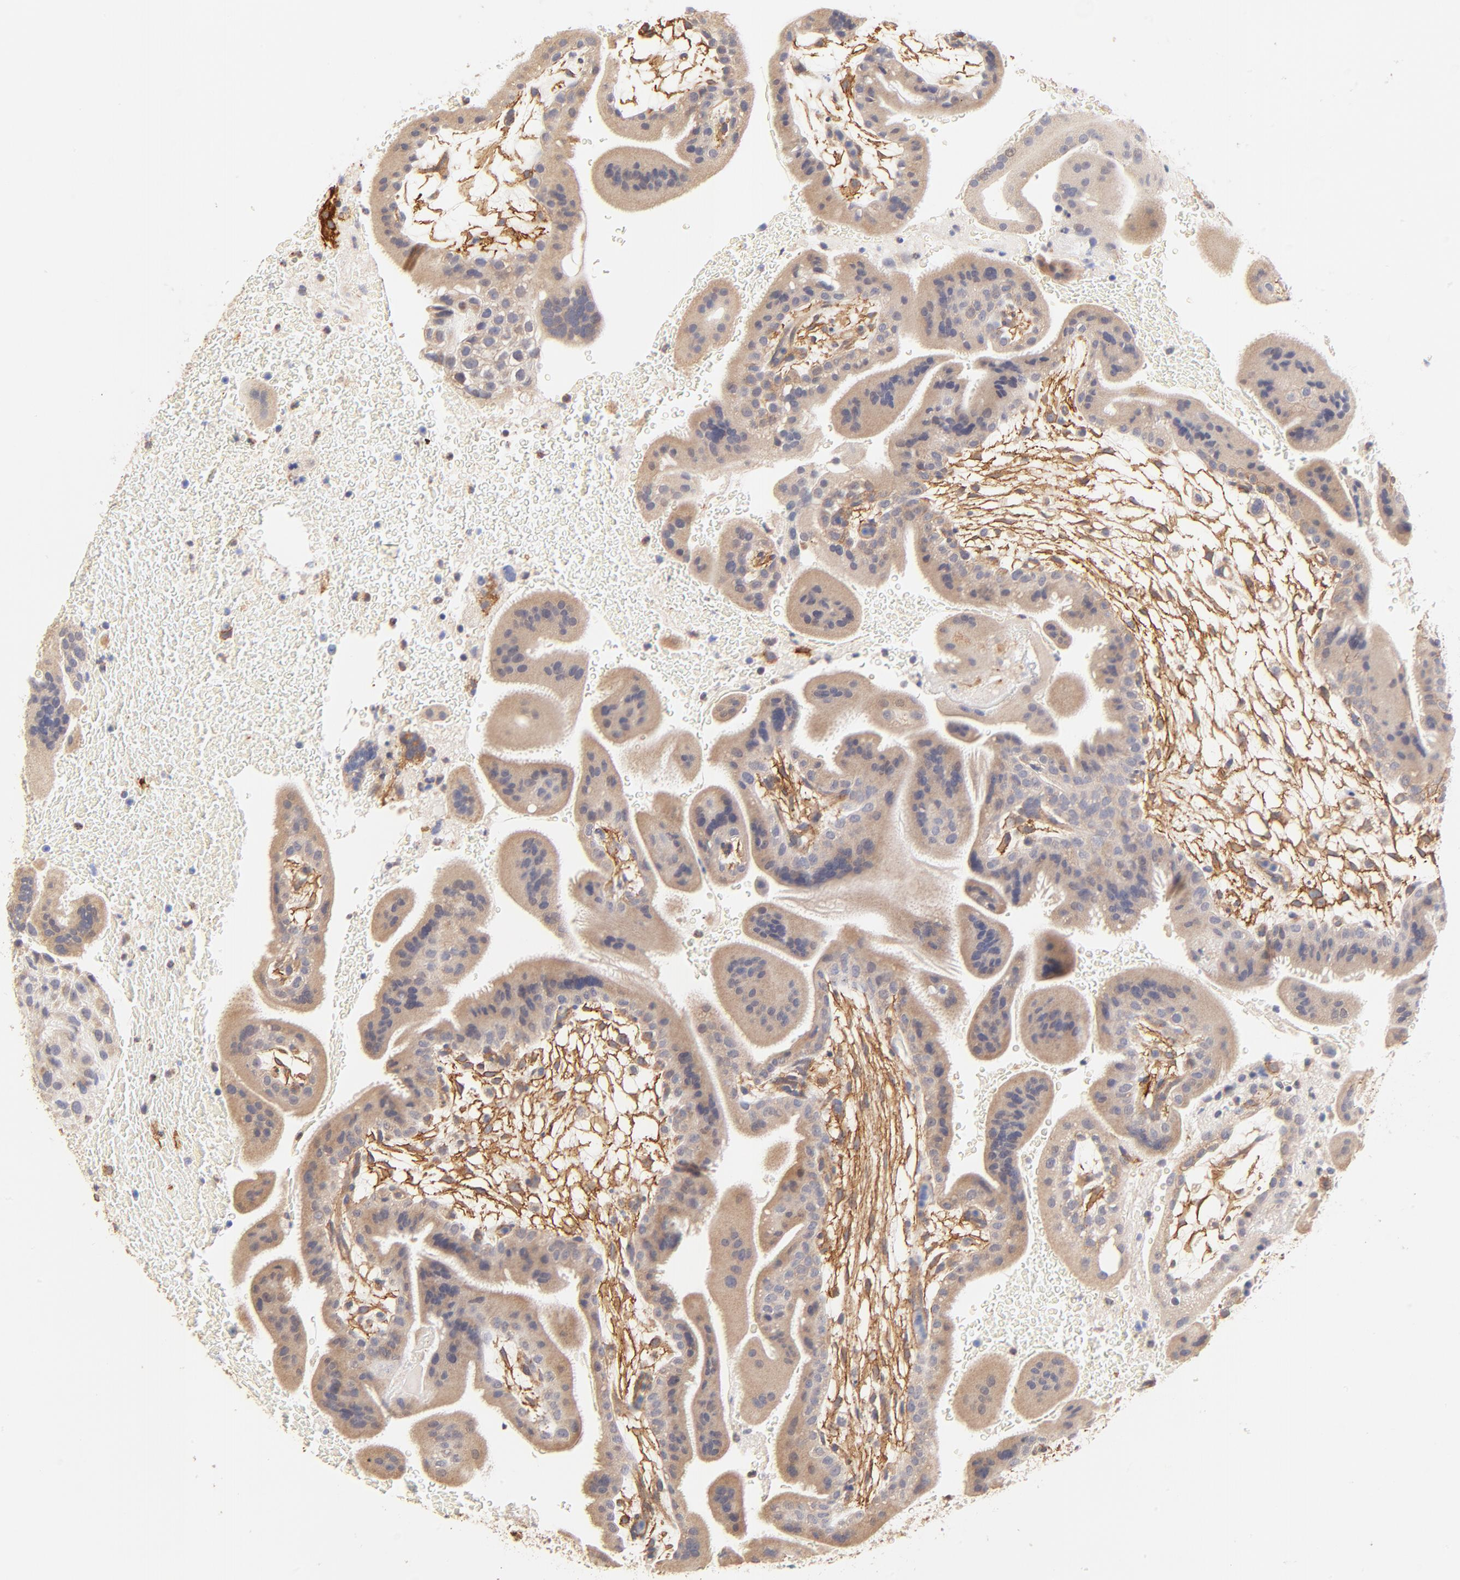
{"staining": {"intensity": "weak", "quantity": ">75%", "location": "cytoplasmic/membranous"}, "tissue": "placenta", "cell_type": "Trophoblastic cells", "image_type": "normal", "snomed": [{"axis": "morphology", "description": "Normal tissue, NOS"}, {"axis": "topography", "description": "Placenta"}], "caption": "Immunohistochemical staining of benign placenta shows weak cytoplasmic/membranous protein positivity in about >75% of trophoblastic cells. (IHC, brightfield microscopy, high magnification).", "gene": "PTK7", "patient": {"sex": "female", "age": 19}}